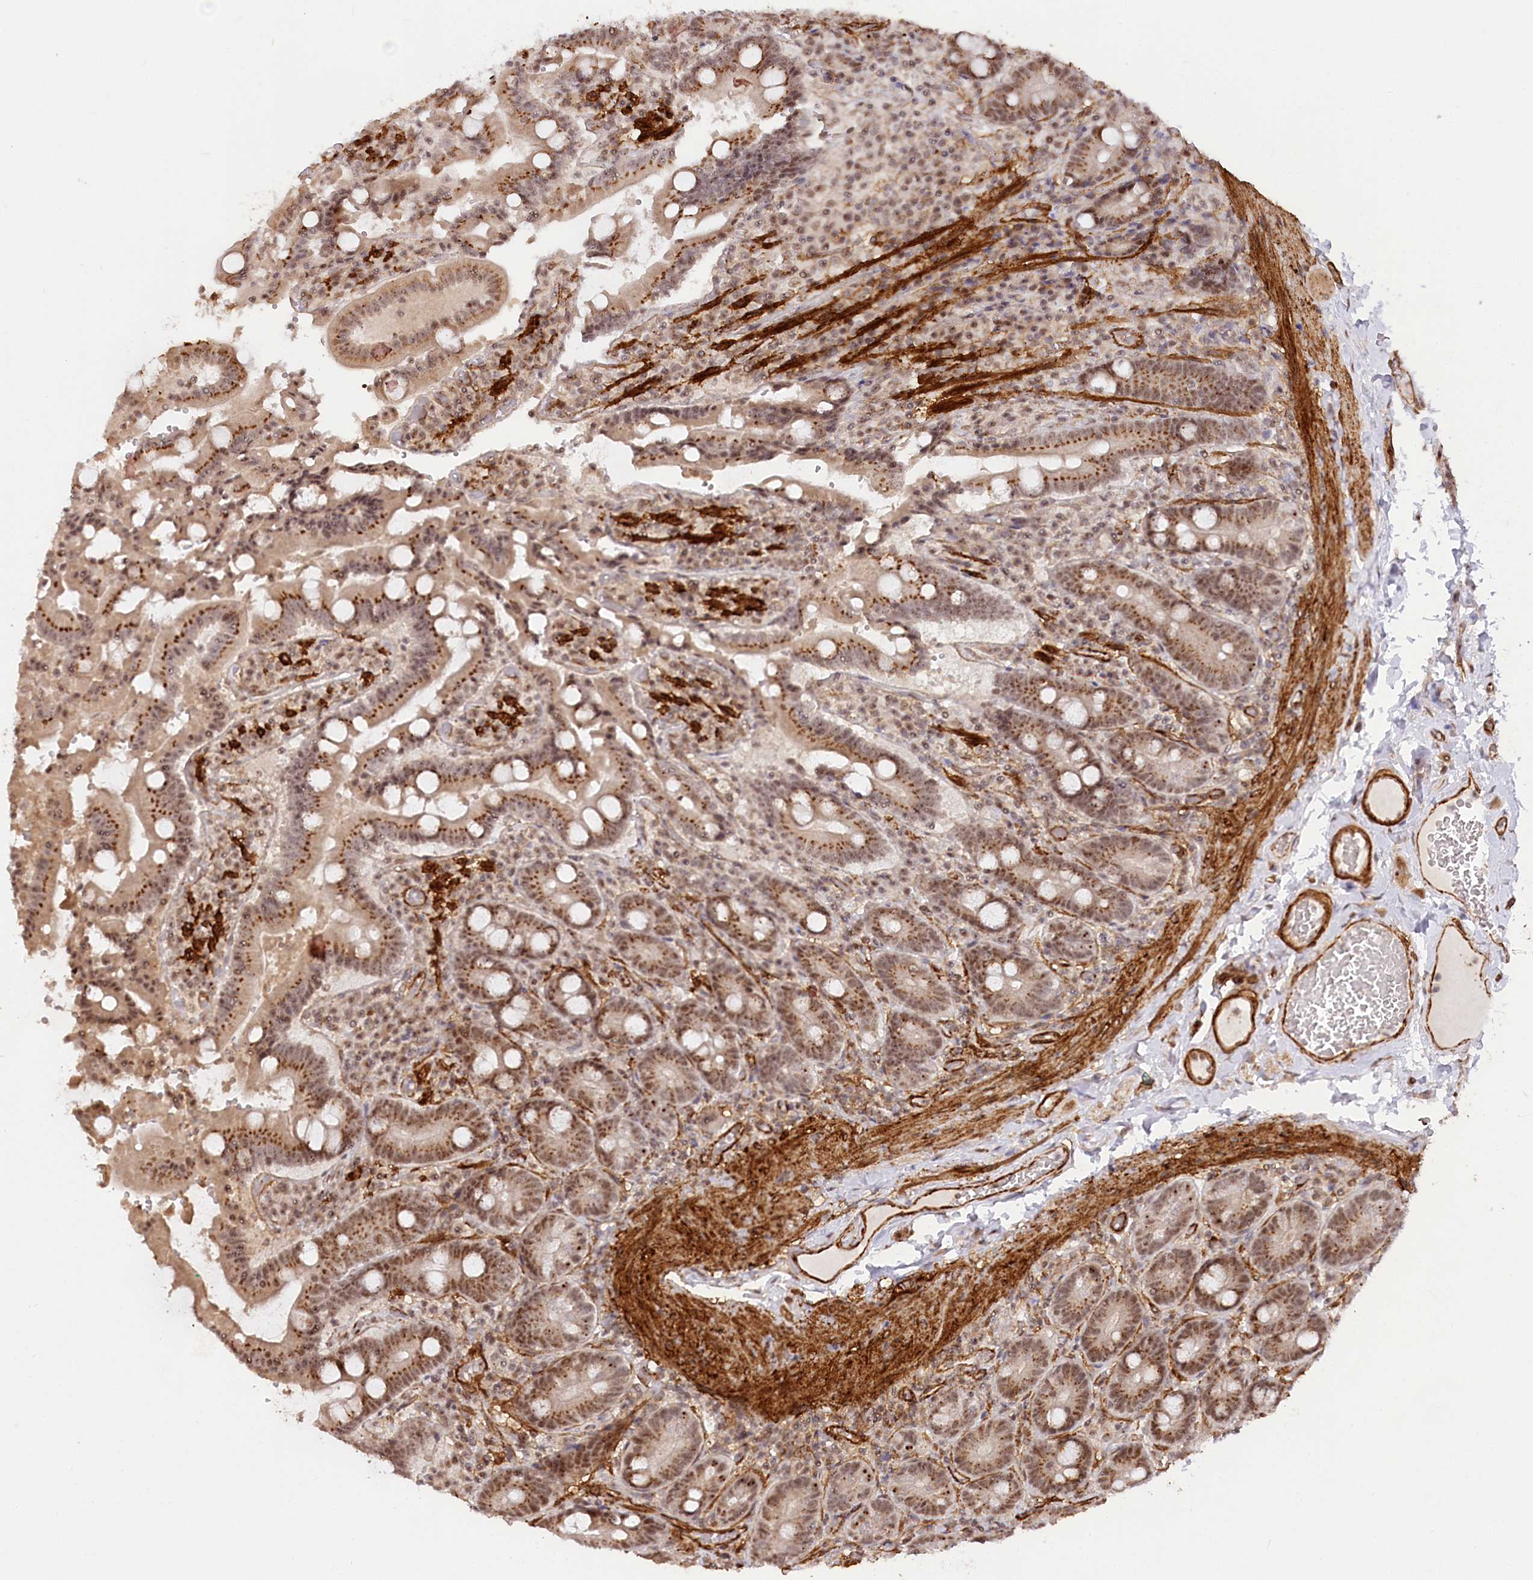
{"staining": {"intensity": "moderate", "quantity": ">75%", "location": "cytoplasmic/membranous,nuclear"}, "tissue": "duodenum", "cell_type": "Glandular cells", "image_type": "normal", "snomed": [{"axis": "morphology", "description": "Normal tissue, NOS"}, {"axis": "topography", "description": "Duodenum"}], "caption": "IHC staining of unremarkable duodenum, which demonstrates medium levels of moderate cytoplasmic/membranous,nuclear positivity in approximately >75% of glandular cells indicating moderate cytoplasmic/membranous,nuclear protein positivity. The staining was performed using DAB (3,3'-diaminobenzidine) (brown) for protein detection and nuclei were counterstained in hematoxylin (blue).", "gene": "GNL3L", "patient": {"sex": "female", "age": 62}}